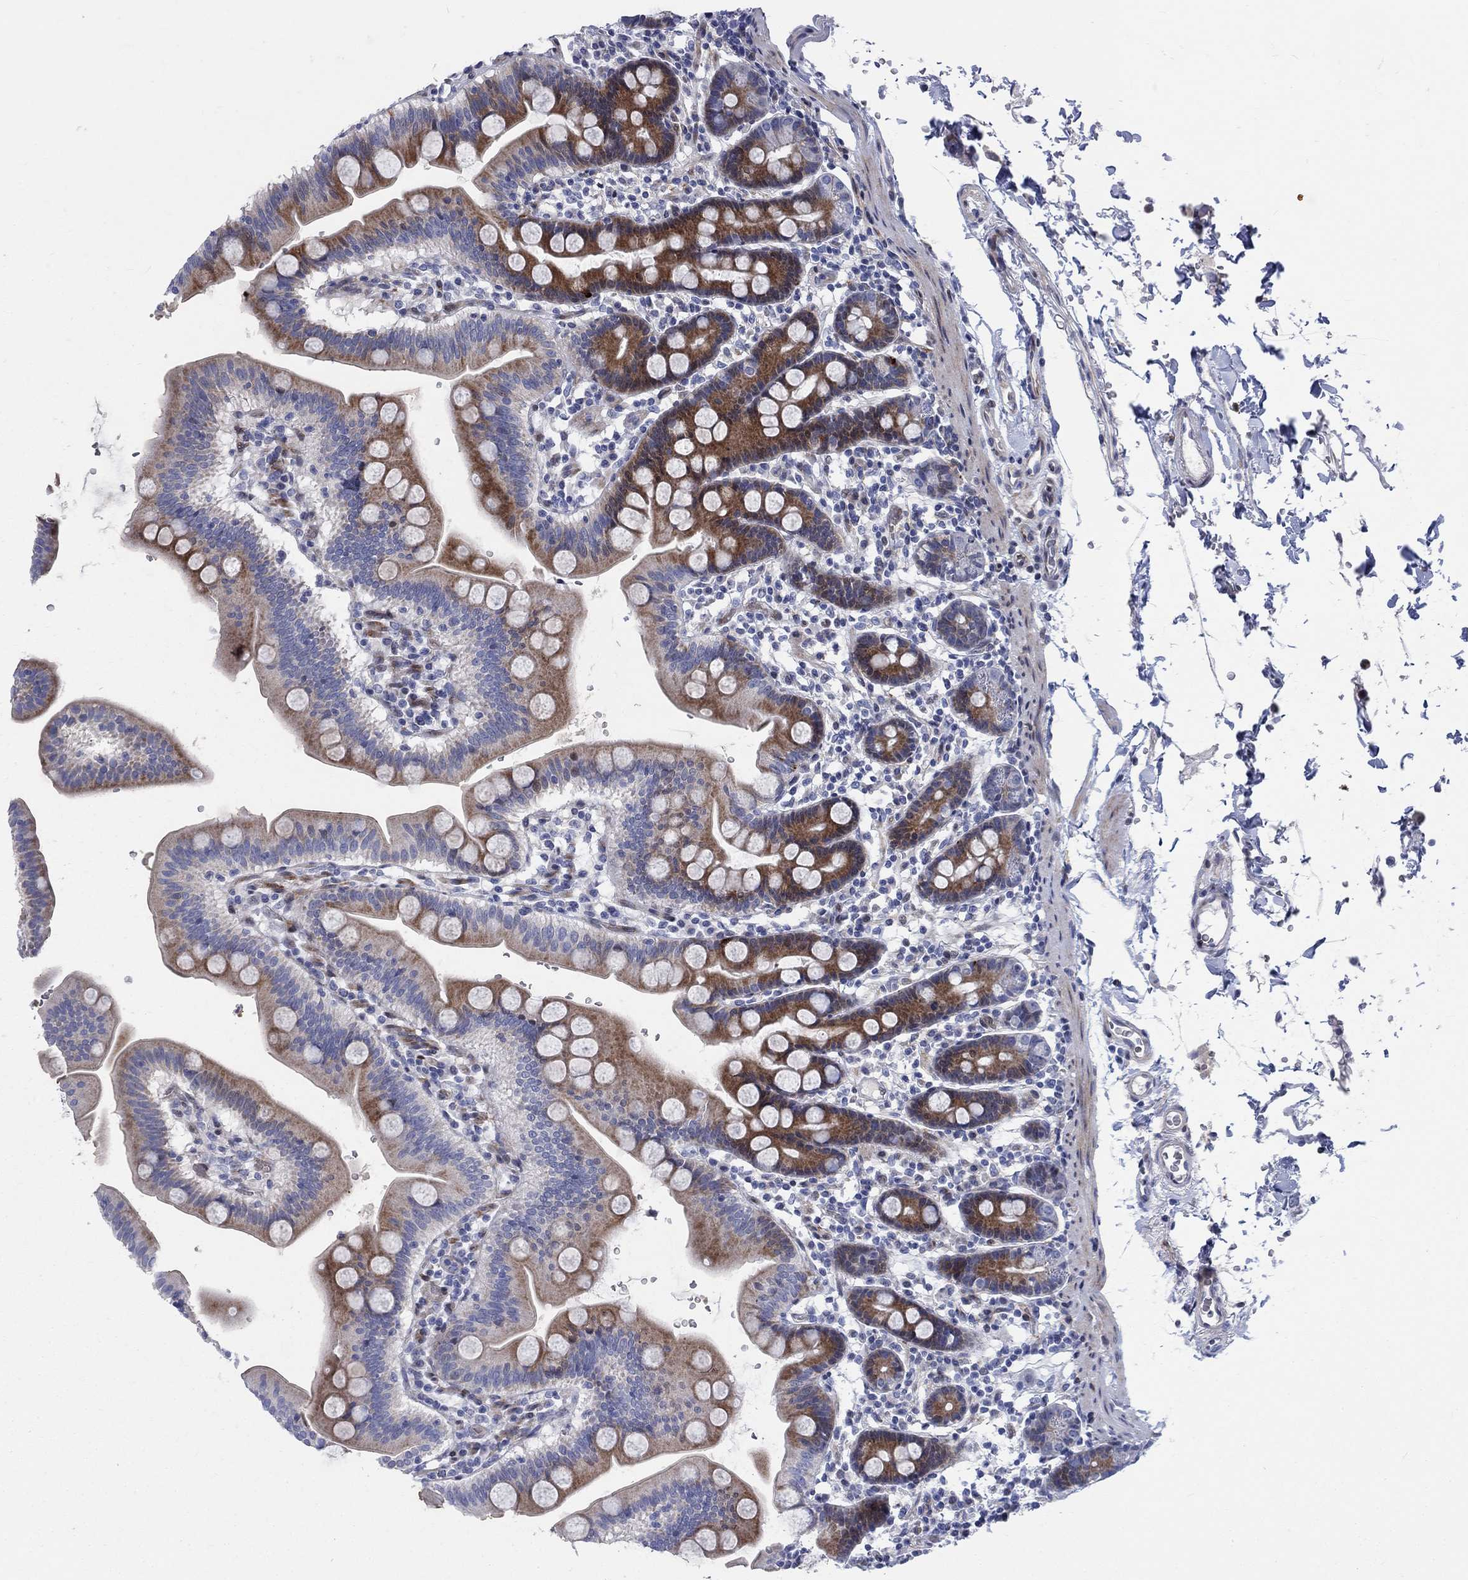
{"staining": {"intensity": "strong", "quantity": "<25%", "location": "cytoplasmic/membranous"}, "tissue": "duodenum", "cell_type": "Glandular cells", "image_type": "normal", "snomed": [{"axis": "morphology", "description": "Normal tissue, NOS"}, {"axis": "topography", "description": "Duodenum"}], "caption": "Immunohistochemical staining of benign human duodenum demonstrates strong cytoplasmic/membranous protein positivity in about <25% of glandular cells.", "gene": "ARHGAP36", "patient": {"sex": "male", "age": 59}}